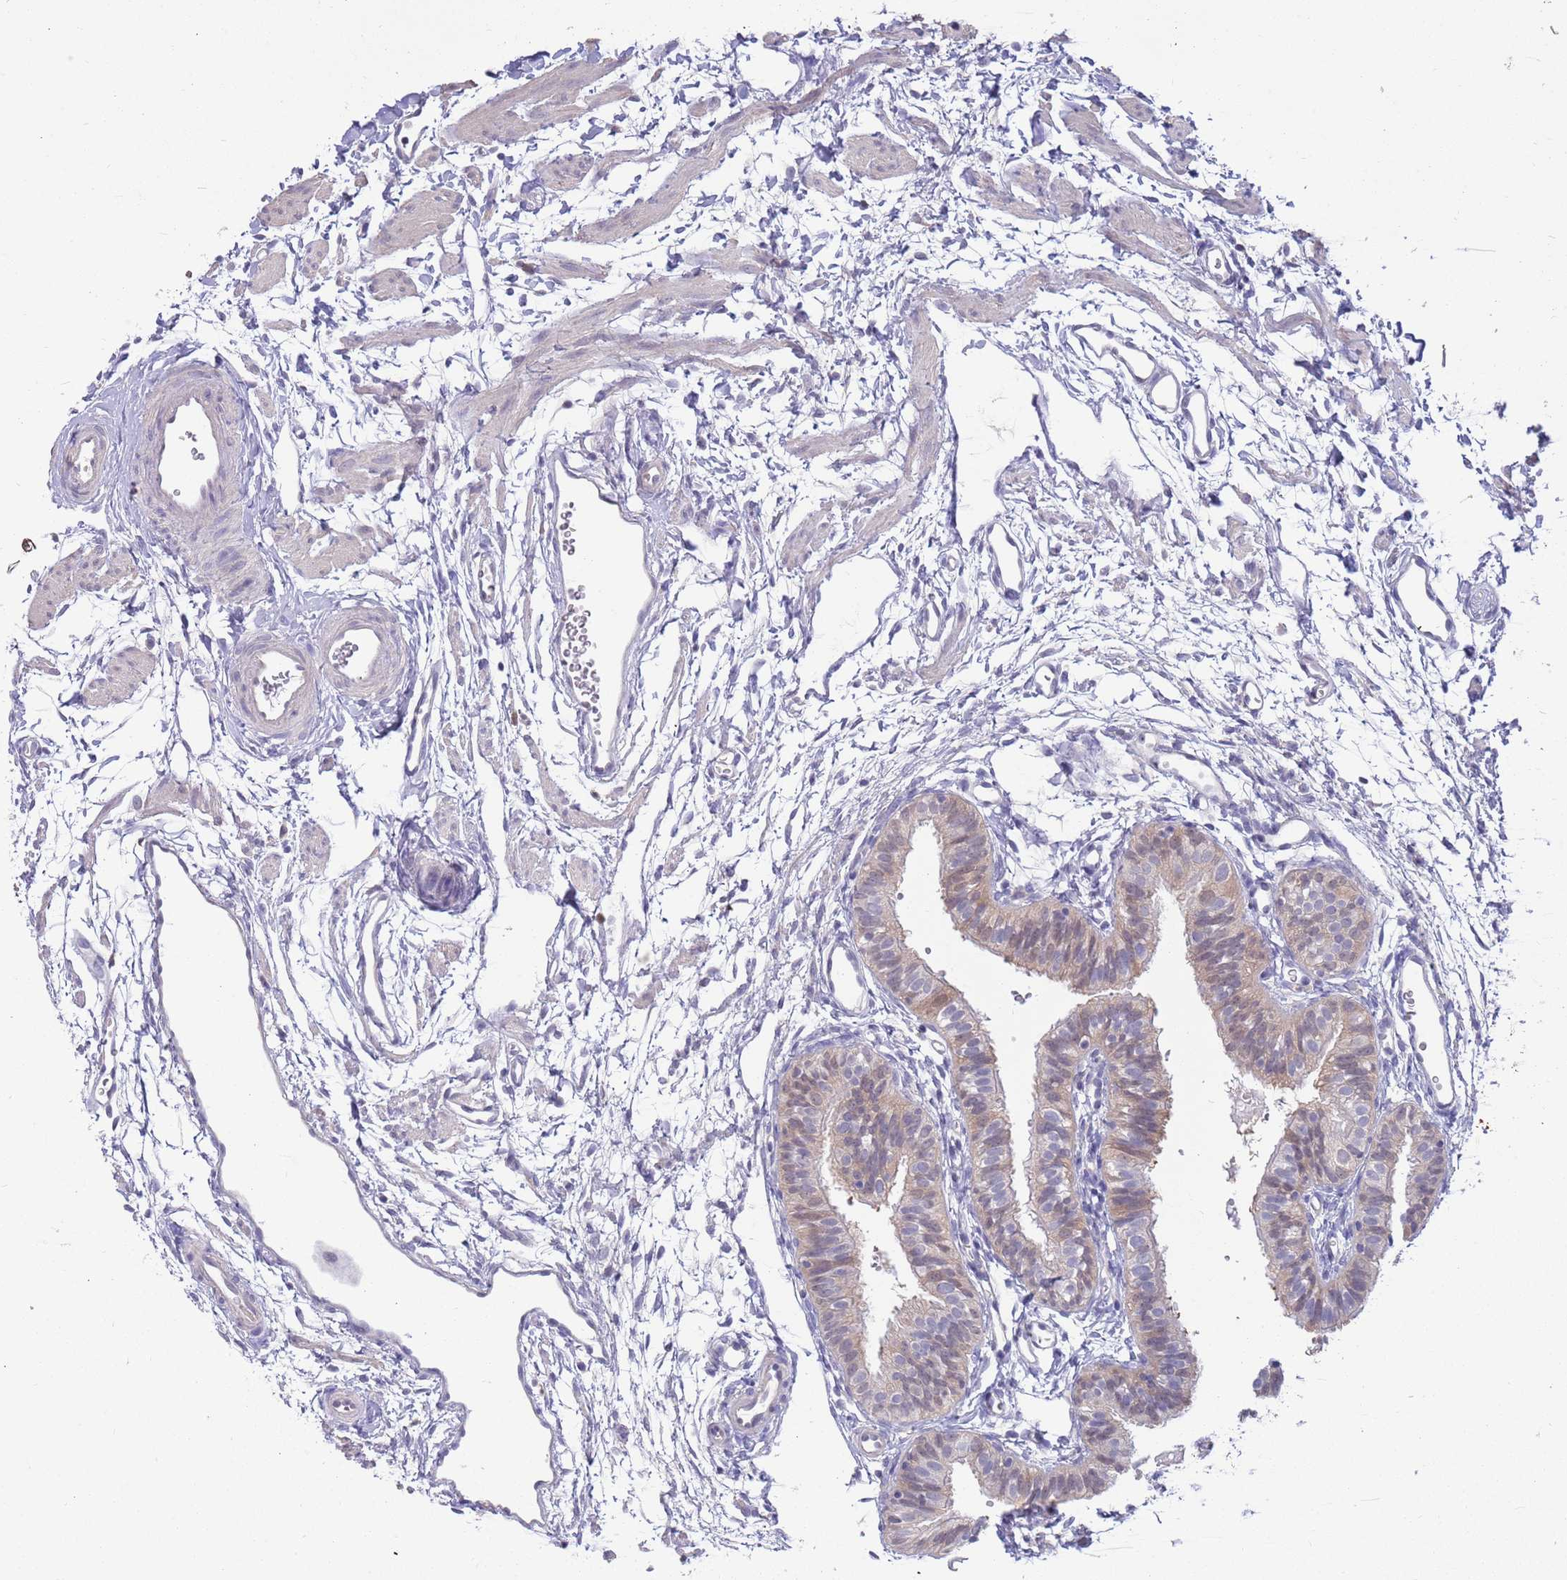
{"staining": {"intensity": "moderate", "quantity": "25%-75%", "location": "cytoplasmic/membranous,nuclear"}, "tissue": "fallopian tube", "cell_type": "Glandular cells", "image_type": "normal", "snomed": [{"axis": "morphology", "description": "Normal tissue, NOS"}, {"axis": "topography", "description": "Fallopian tube"}], "caption": "A brown stain labels moderate cytoplasmic/membranous,nuclear positivity of a protein in glandular cells of normal fallopian tube.", "gene": "AP5S1", "patient": {"sex": "female", "age": 35}}